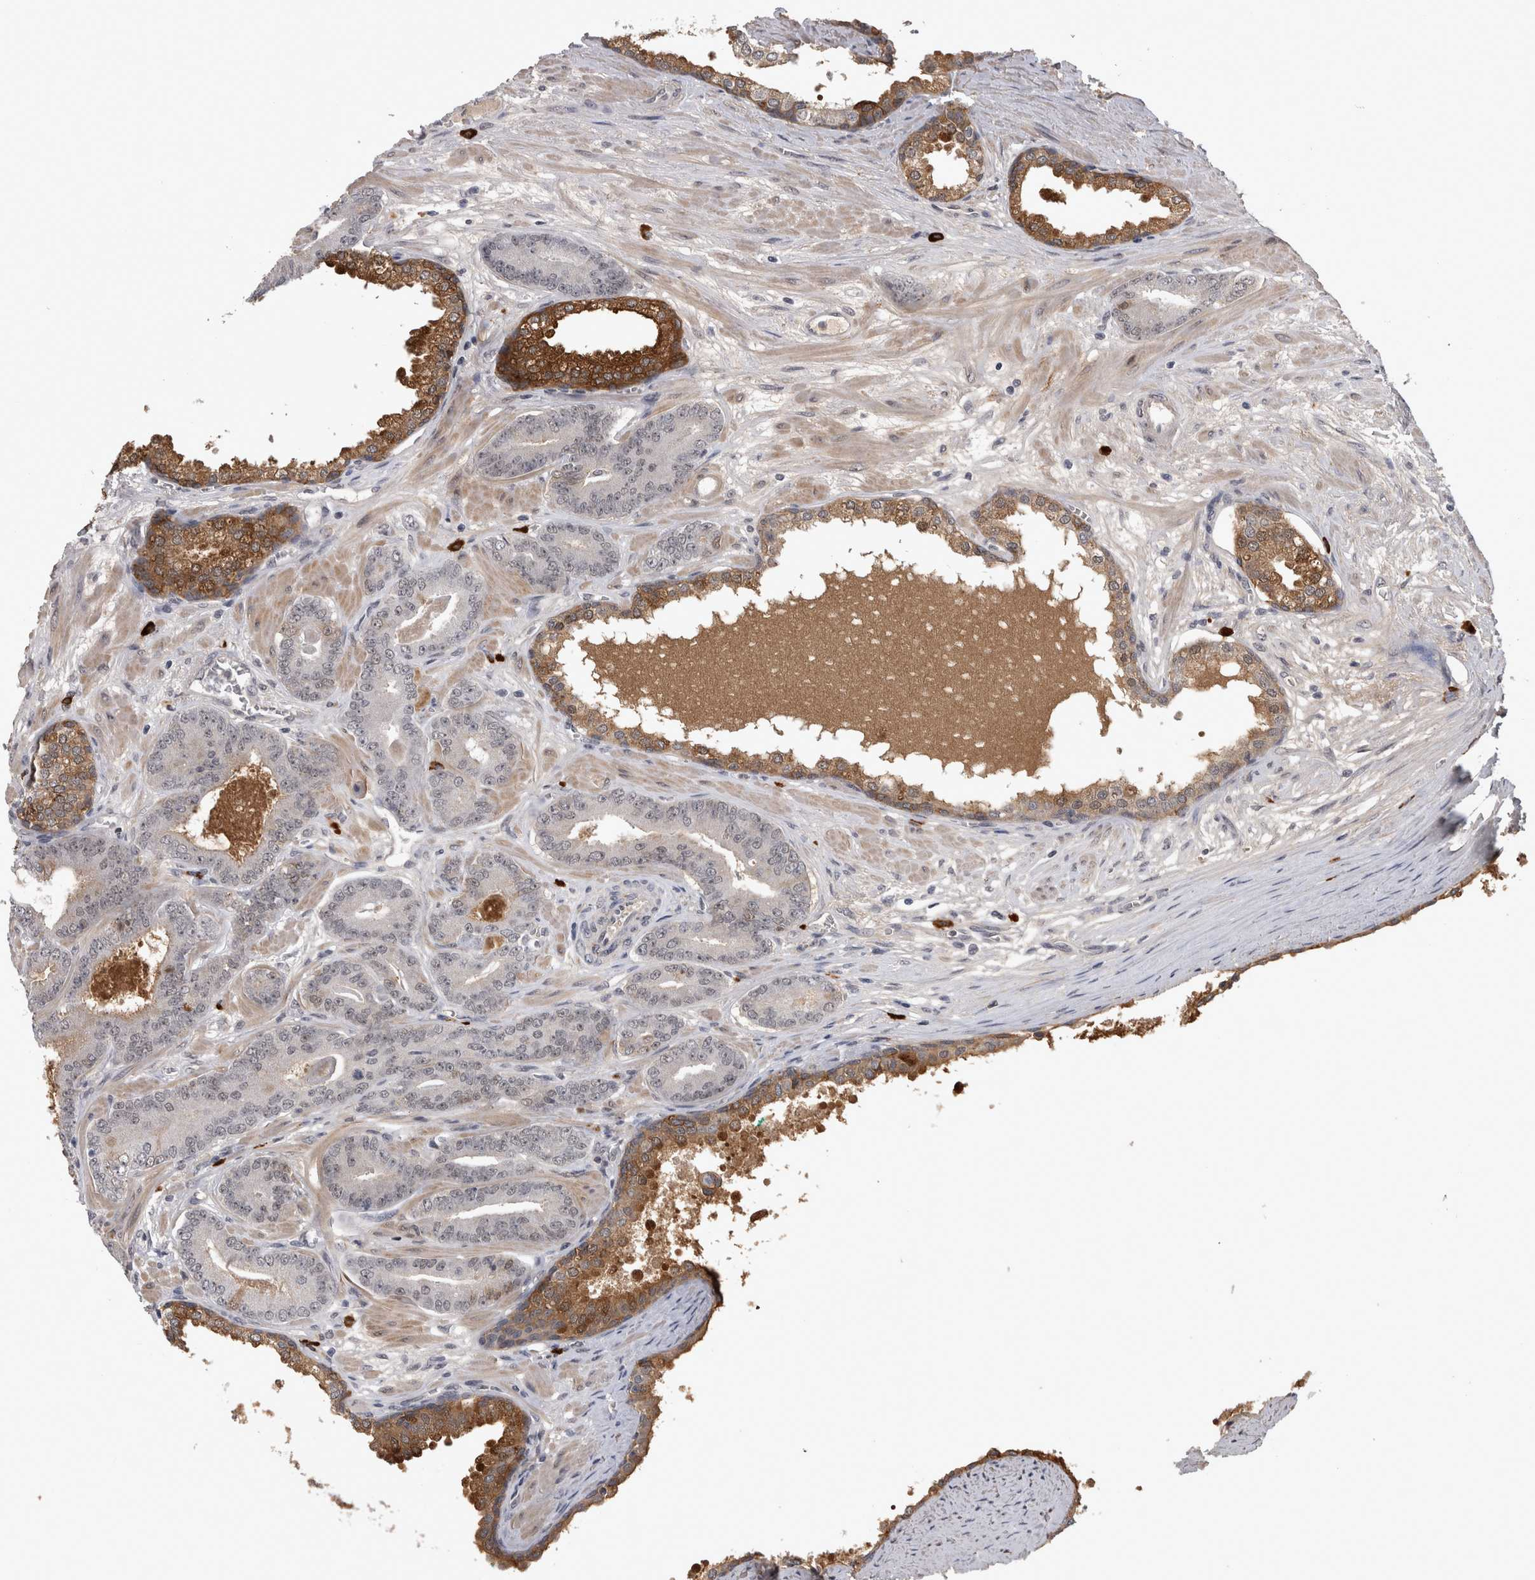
{"staining": {"intensity": "weak", "quantity": "<25%", "location": "nuclear"}, "tissue": "prostate cancer", "cell_type": "Tumor cells", "image_type": "cancer", "snomed": [{"axis": "morphology", "description": "Adenocarcinoma, Low grade"}, {"axis": "topography", "description": "Prostate"}], "caption": "Immunohistochemistry histopathology image of neoplastic tissue: adenocarcinoma (low-grade) (prostate) stained with DAB demonstrates no significant protein staining in tumor cells.", "gene": "PEBP4", "patient": {"sex": "male", "age": 62}}